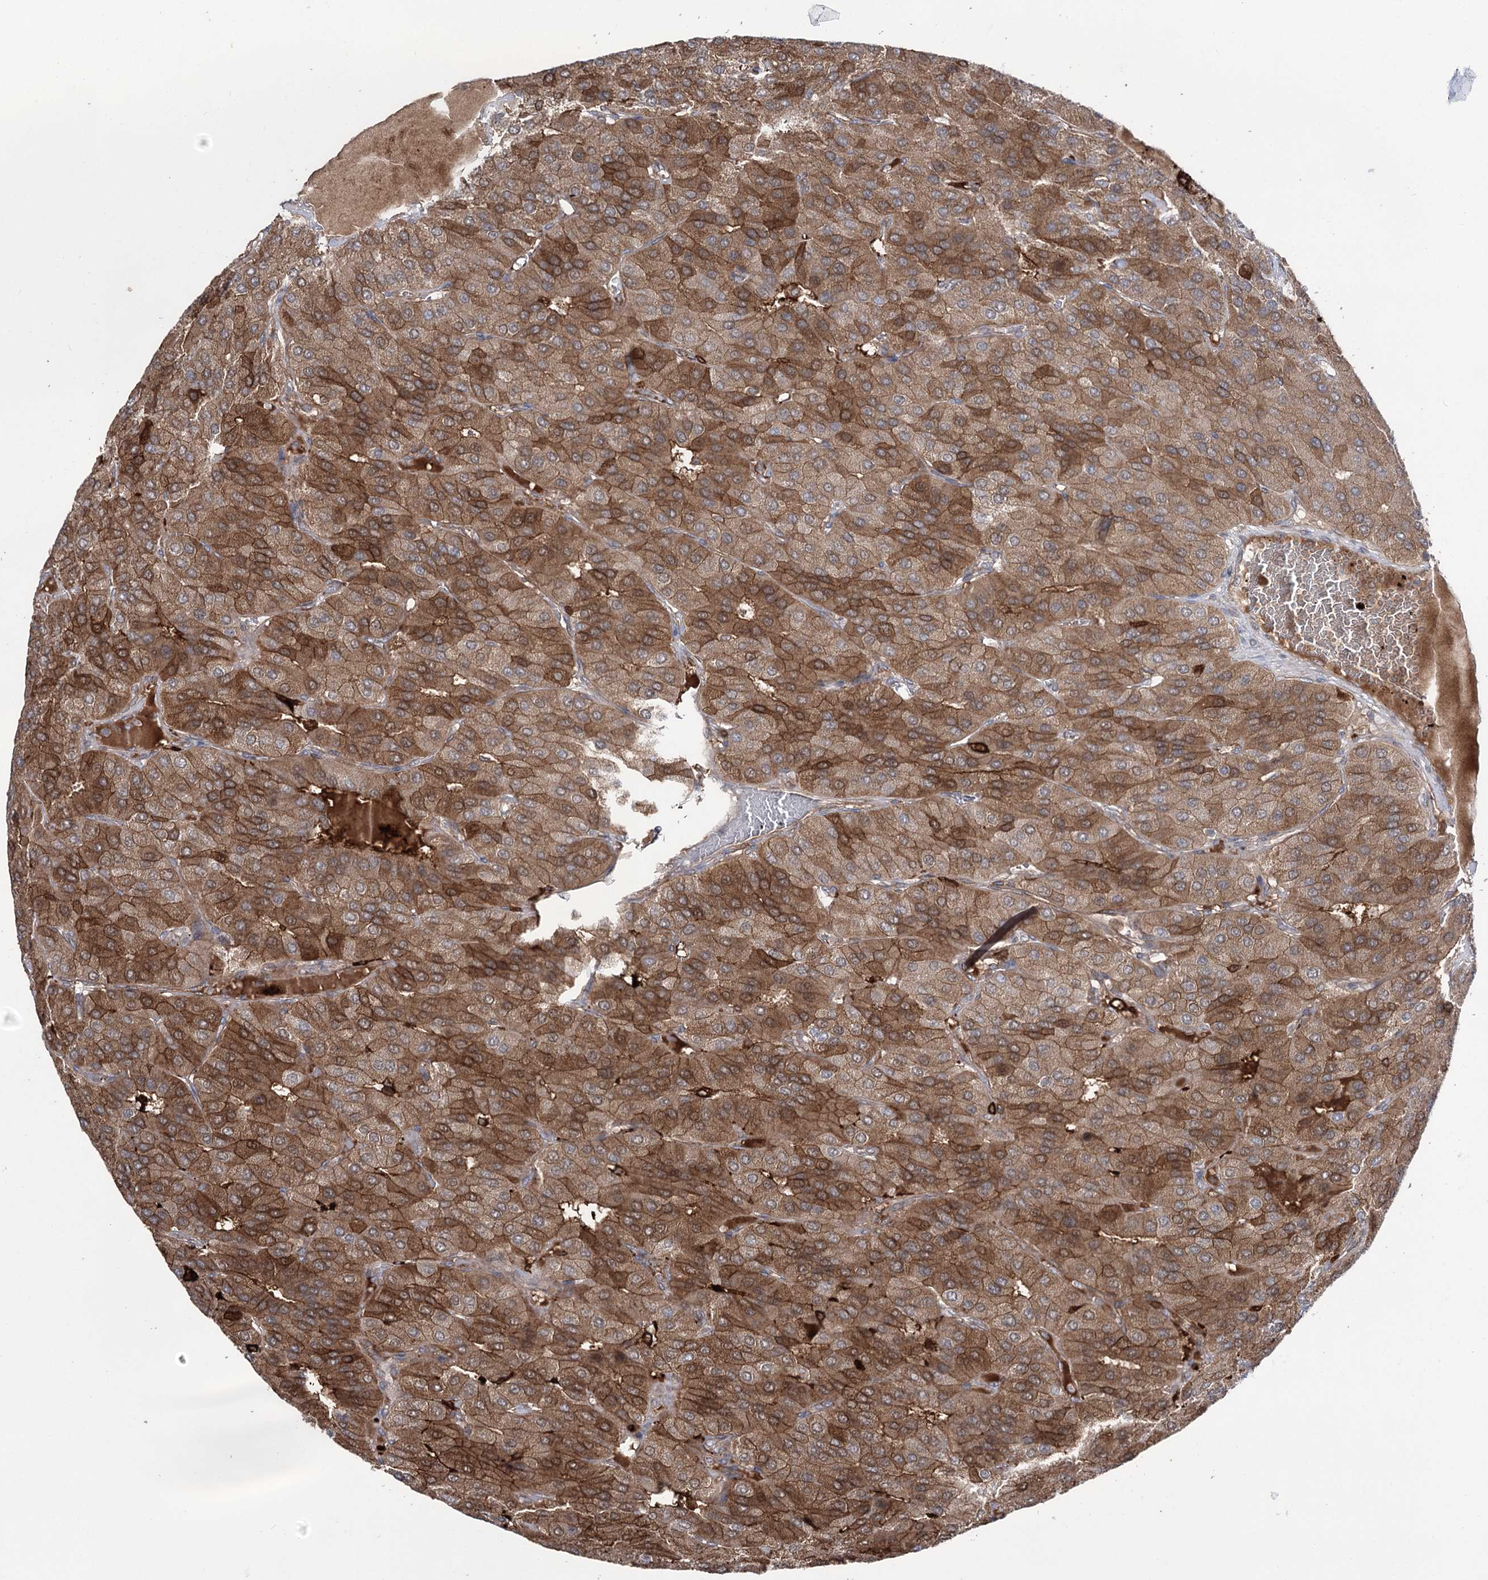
{"staining": {"intensity": "moderate", "quantity": ">75%", "location": "cytoplasmic/membranous"}, "tissue": "parathyroid gland", "cell_type": "Glandular cells", "image_type": "normal", "snomed": [{"axis": "morphology", "description": "Normal tissue, NOS"}, {"axis": "morphology", "description": "Adenoma, NOS"}, {"axis": "topography", "description": "Parathyroid gland"}], "caption": "A high-resolution histopathology image shows immunohistochemistry (IHC) staining of unremarkable parathyroid gland, which reveals moderate cytoplasmic/membranous positivity in approximately >75% of glandular cells.", "gene": "OTUD1", "patient": {"sex": "female", "age": 86}}